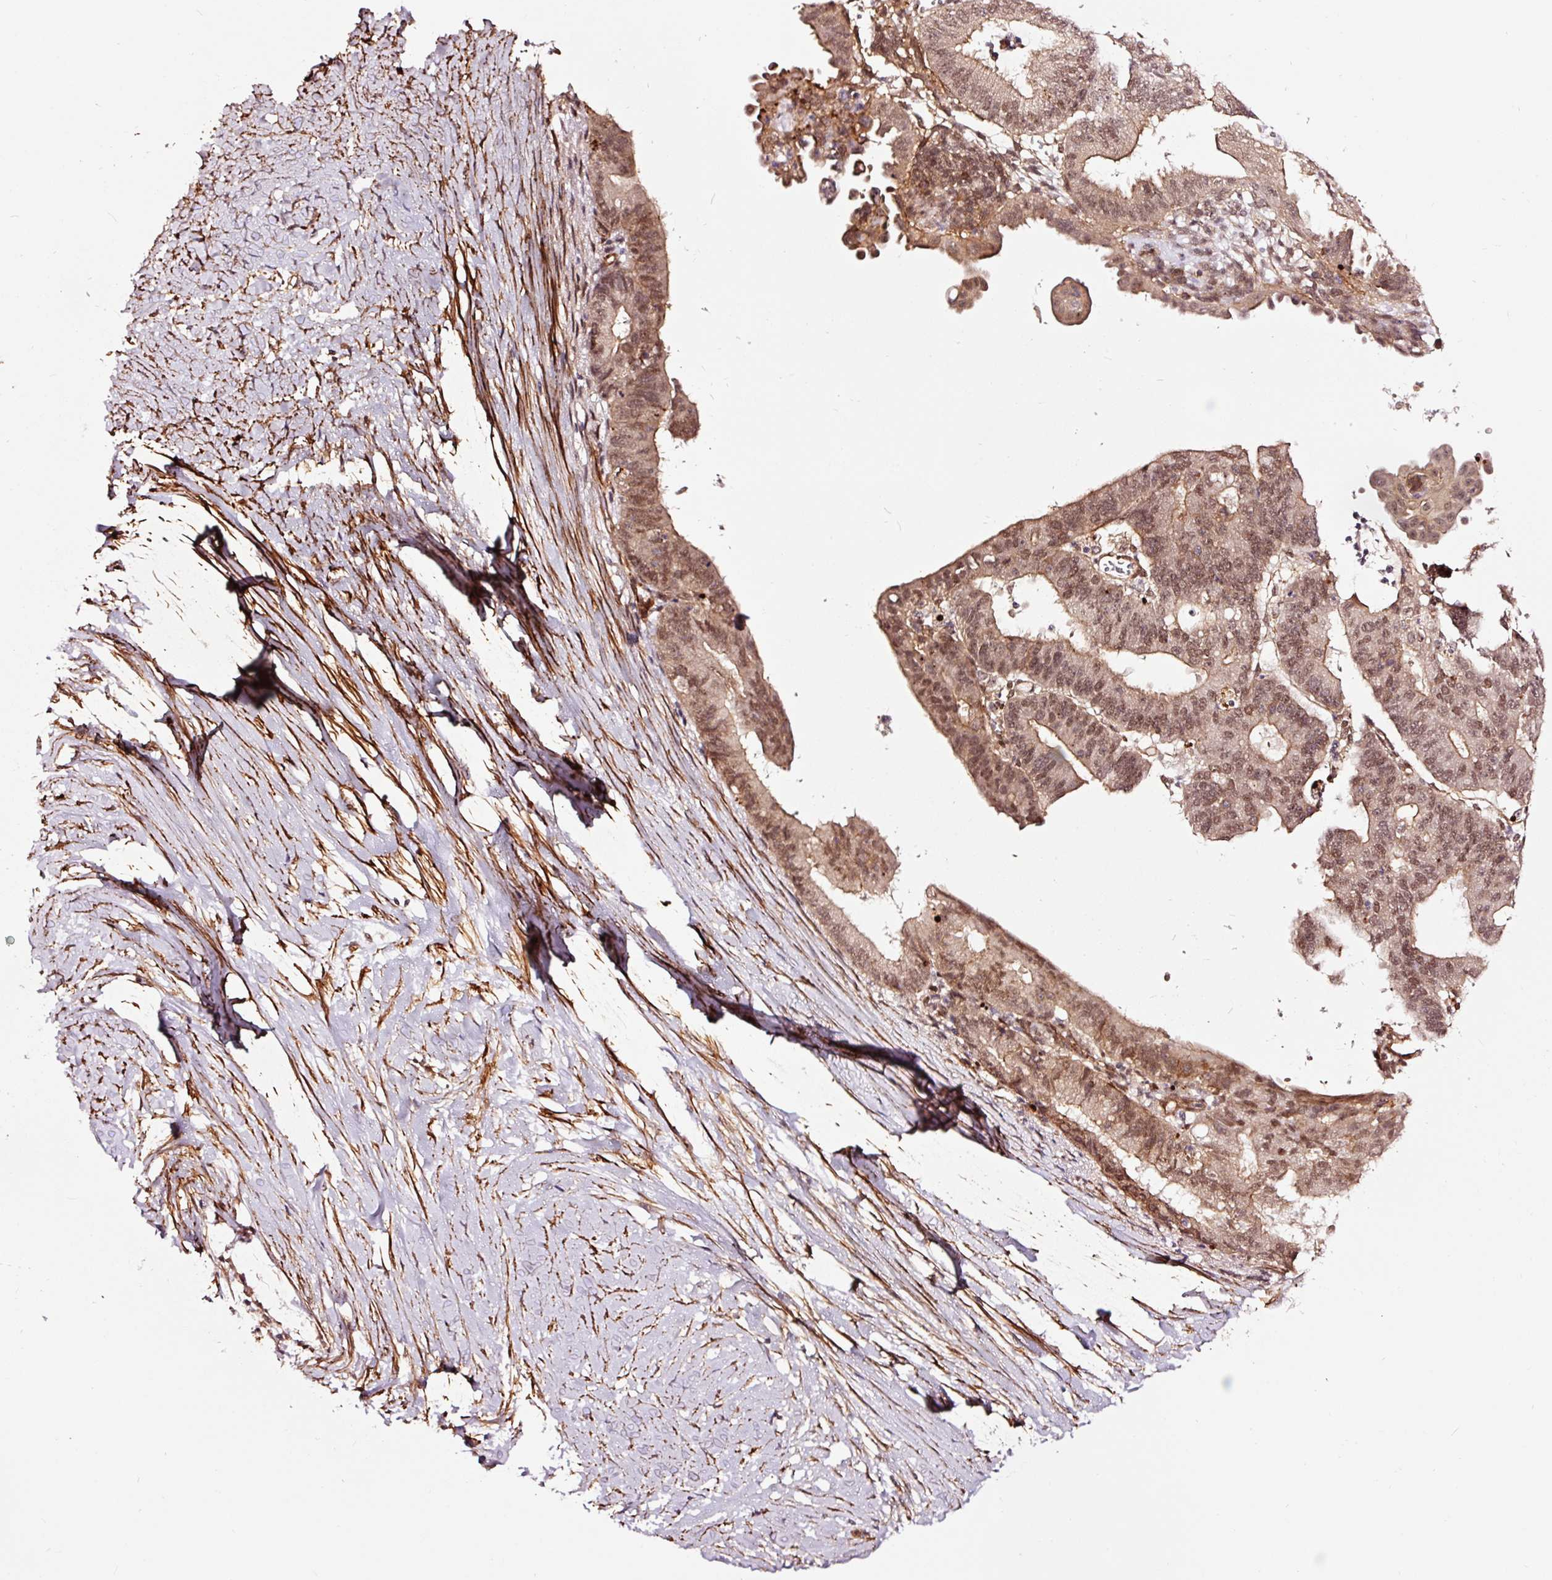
{"staining": {"intensity": "moderate", "quantity": ">75%", "location": "cytoplasmic/membranous,nuclear"}, "tissue": "ovarian cancer", "cell_type": "Tumor cells", "image_type": "cancer", "snomed": [{"axis": "morphology", "description": "Carcinoma, endometroid"}, {"axis": "topography", "description": "Ovary"}], "caption": "Human ovarian endometroid carcinoma stained for a protein (brown) demonstrates moderate cytoplasmic/membranous and nuclear positive positivity in about >75% of tumor cells.", "gene": "TPM1", "patient": {"sex": "female", "age": 42}}